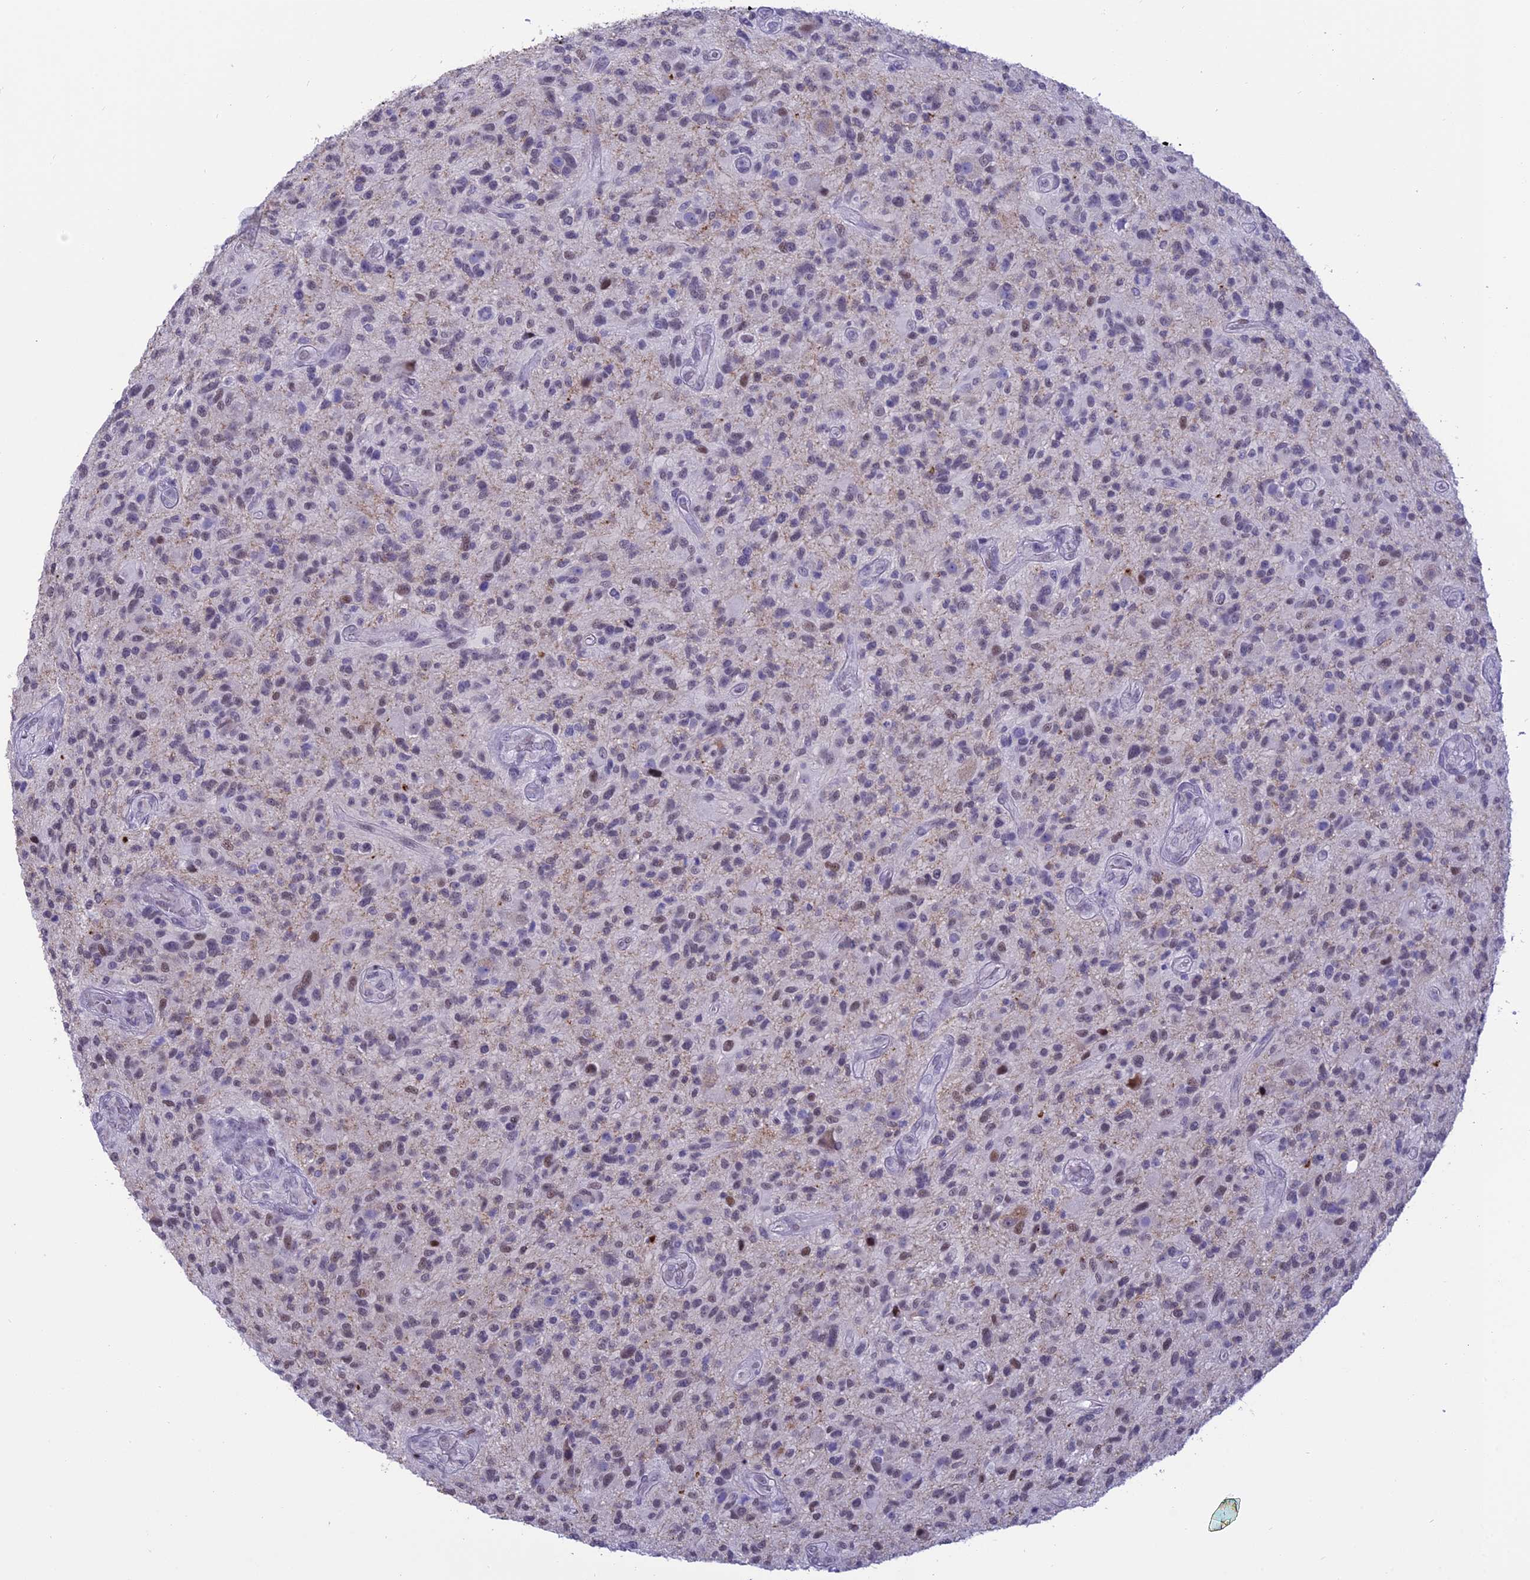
{"staining": {"intensity": "moderate", "quantity": "<25%", "location": "nuclear"}, "tissue": "glioma", "cell_type": "Tumor cells", "image_type": "cancer", "snomed": [{"axis": "morphology", "description": "Glioma, malignant, High grade"}, {"axis": "topography", "description": "Brain"}], "caption": "Brown immunohistochemical staining in human glioma exhibits moderate nuclear positivity in about <25% of tumor cells. (DAB IHC, brown staining for protein, blue staining for nuclei).", "gene": "SPIRE2", "patient": {"sex": "male", "age": 47}}